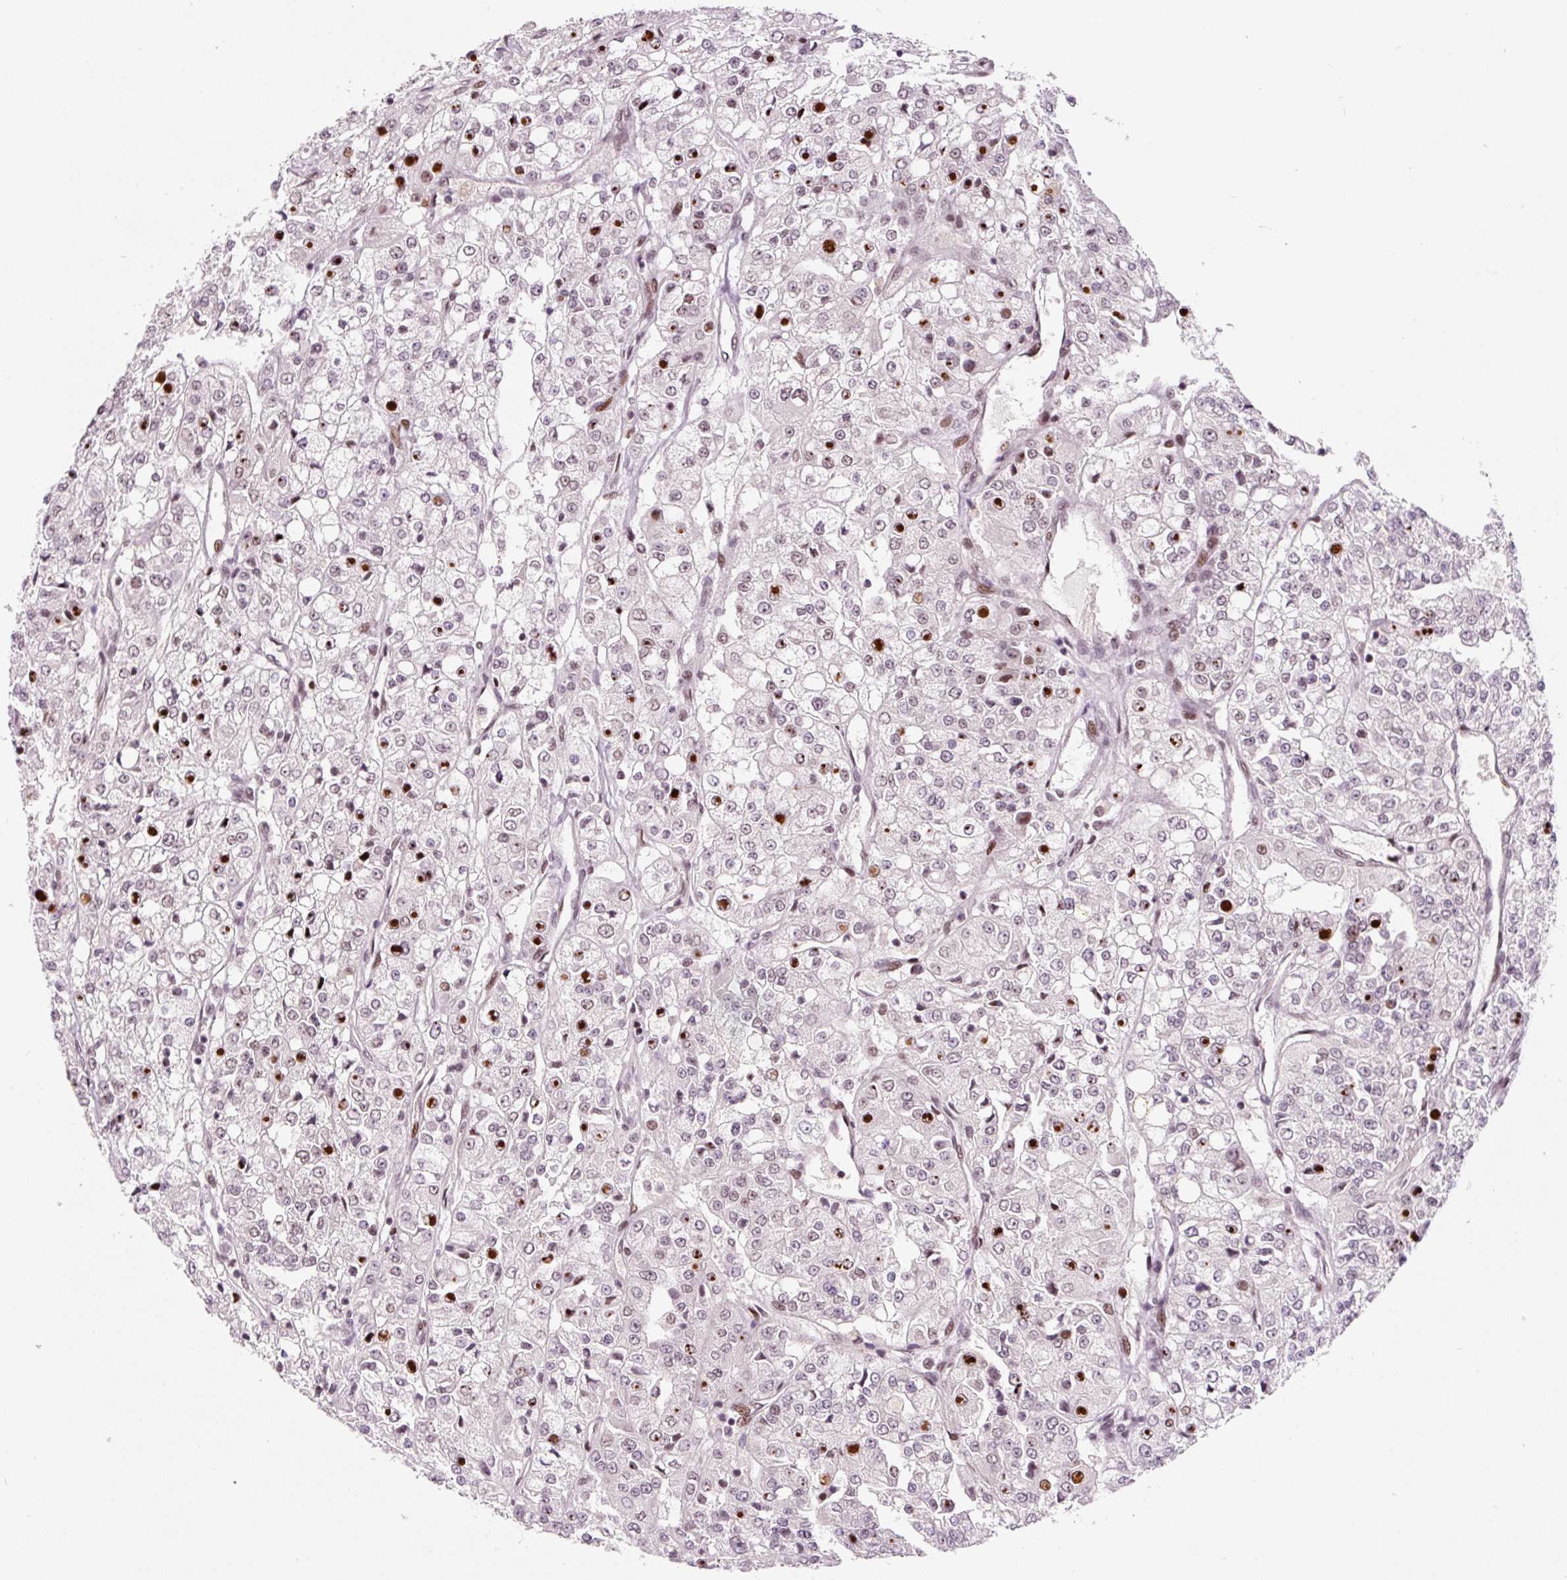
{"staining": {"intensity": "moderate", "quantity": "25%-75%", "location": "nuclear"}, "tissue": "renal cancer", "cell_type": "Tumor cells", "image_type": "cancer", "snomed": [{"axis": "morphology", "description": "Adenocarcinoma, NOS"}, {"axis": "topography", "description": "Kidney"}], "caption": "Brown immunohistochemical staining in human adenocarcinoma (renal) demonstrates moderate nuclear expression in about 25%-75% of tumor cells. The staining is performed using DAB brown chromogen to label protein expression. The nuclei are counter-stained blue using hematoxylin.", "gene": "CCNL2", "patient": {"sex": "female", "age": 63}}